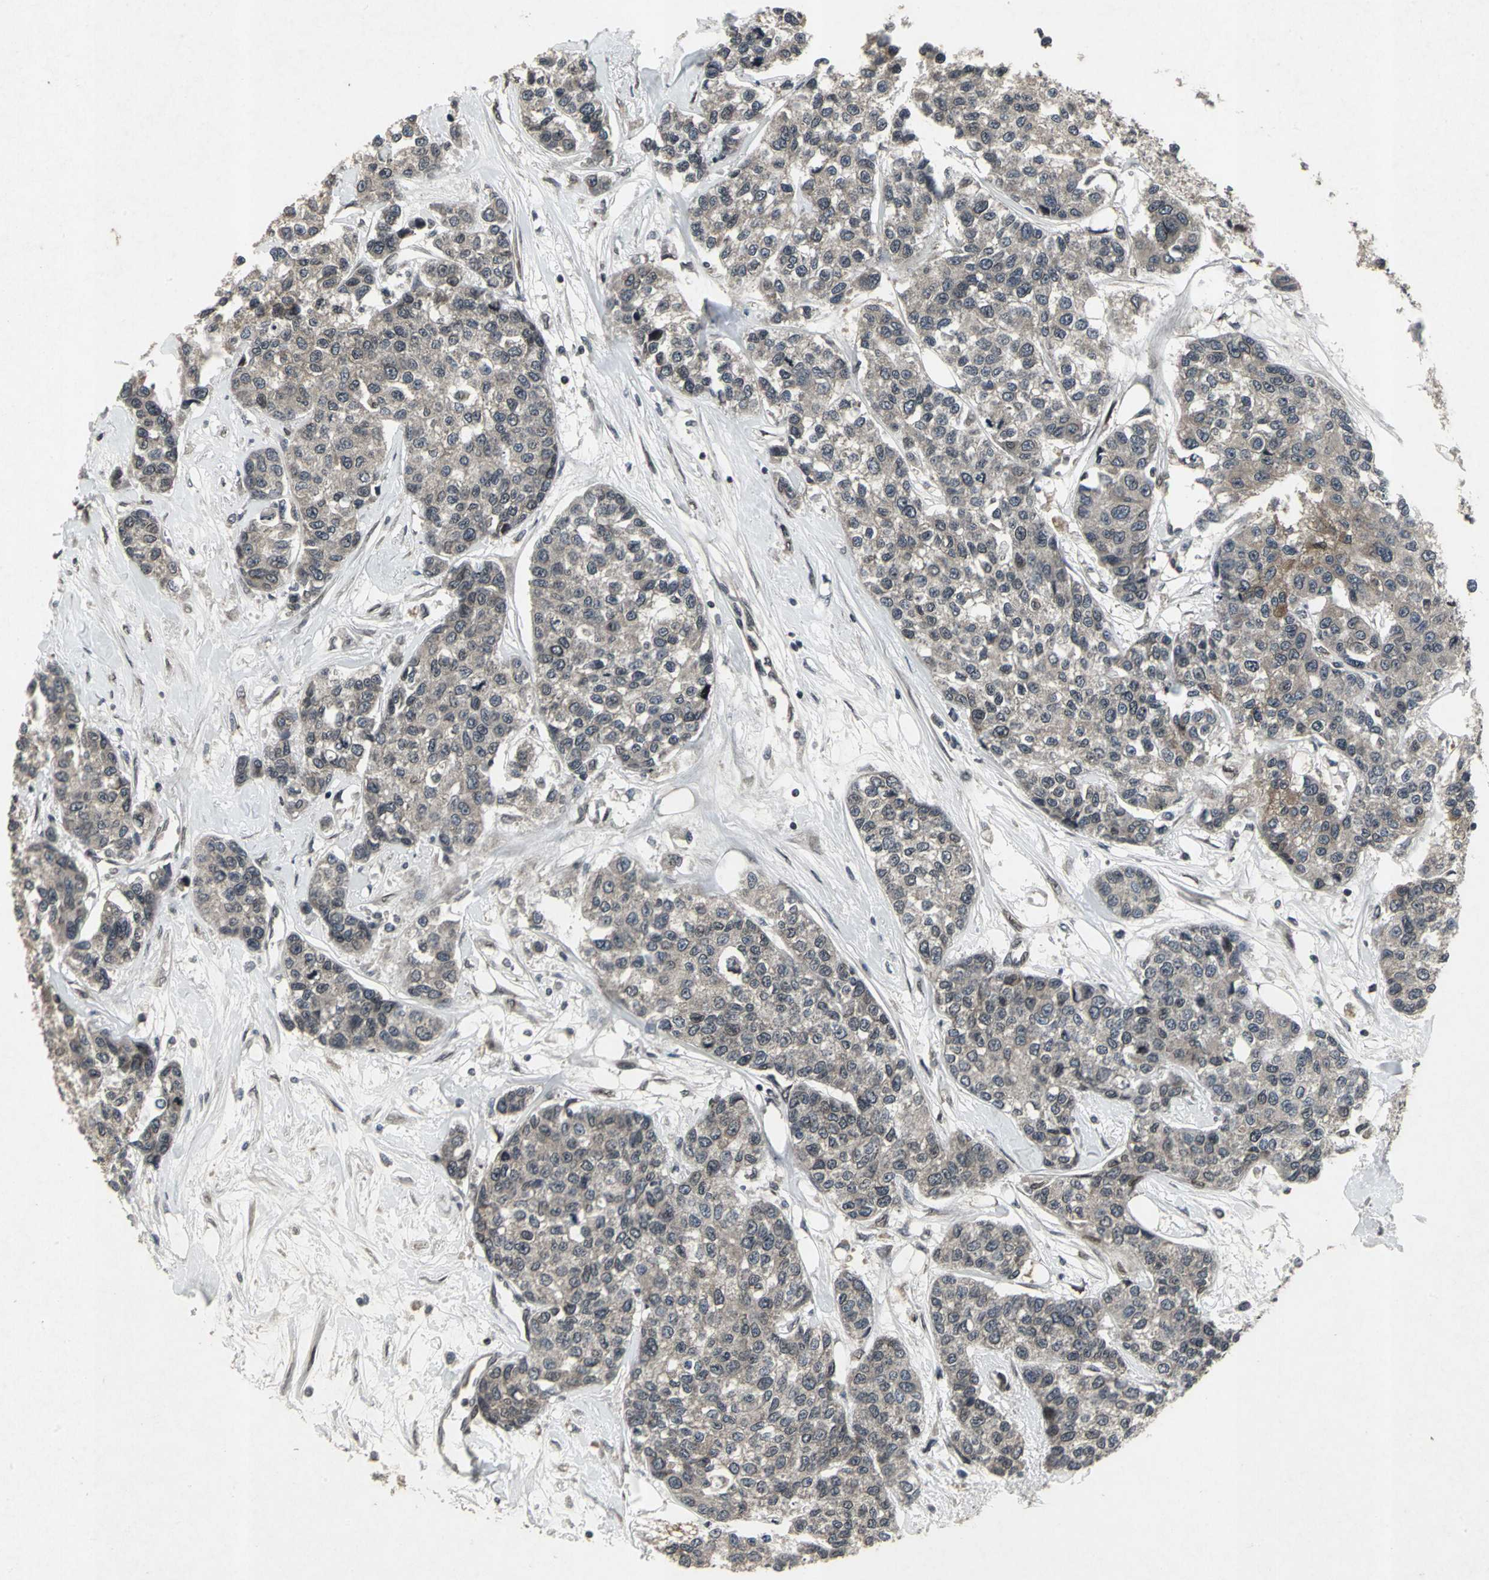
{"staining": {"intensity": "weak", "quantity": ">75%", "location": "cytoplasmic/membranous"}, "tissue": "breast cancer", "cell_type": "Tumor cells", "image_type": "cancer", "snomed": [{"axis": "morphology", "description": "Duct carcinoma"}, {"axis": "topography", "description": "Breast"}], "caption": "Tumor cells exhibit low levels of weak cytoplasmic/membranous positivity in about >75% of cells in breast cancer. The staining was performed using DAB, with brown indicating positive protein expression. Nuclei are stained blue with hematoxylin.", "gene": "SH2B3", "patient": {"sex": "female", "age": 51}}